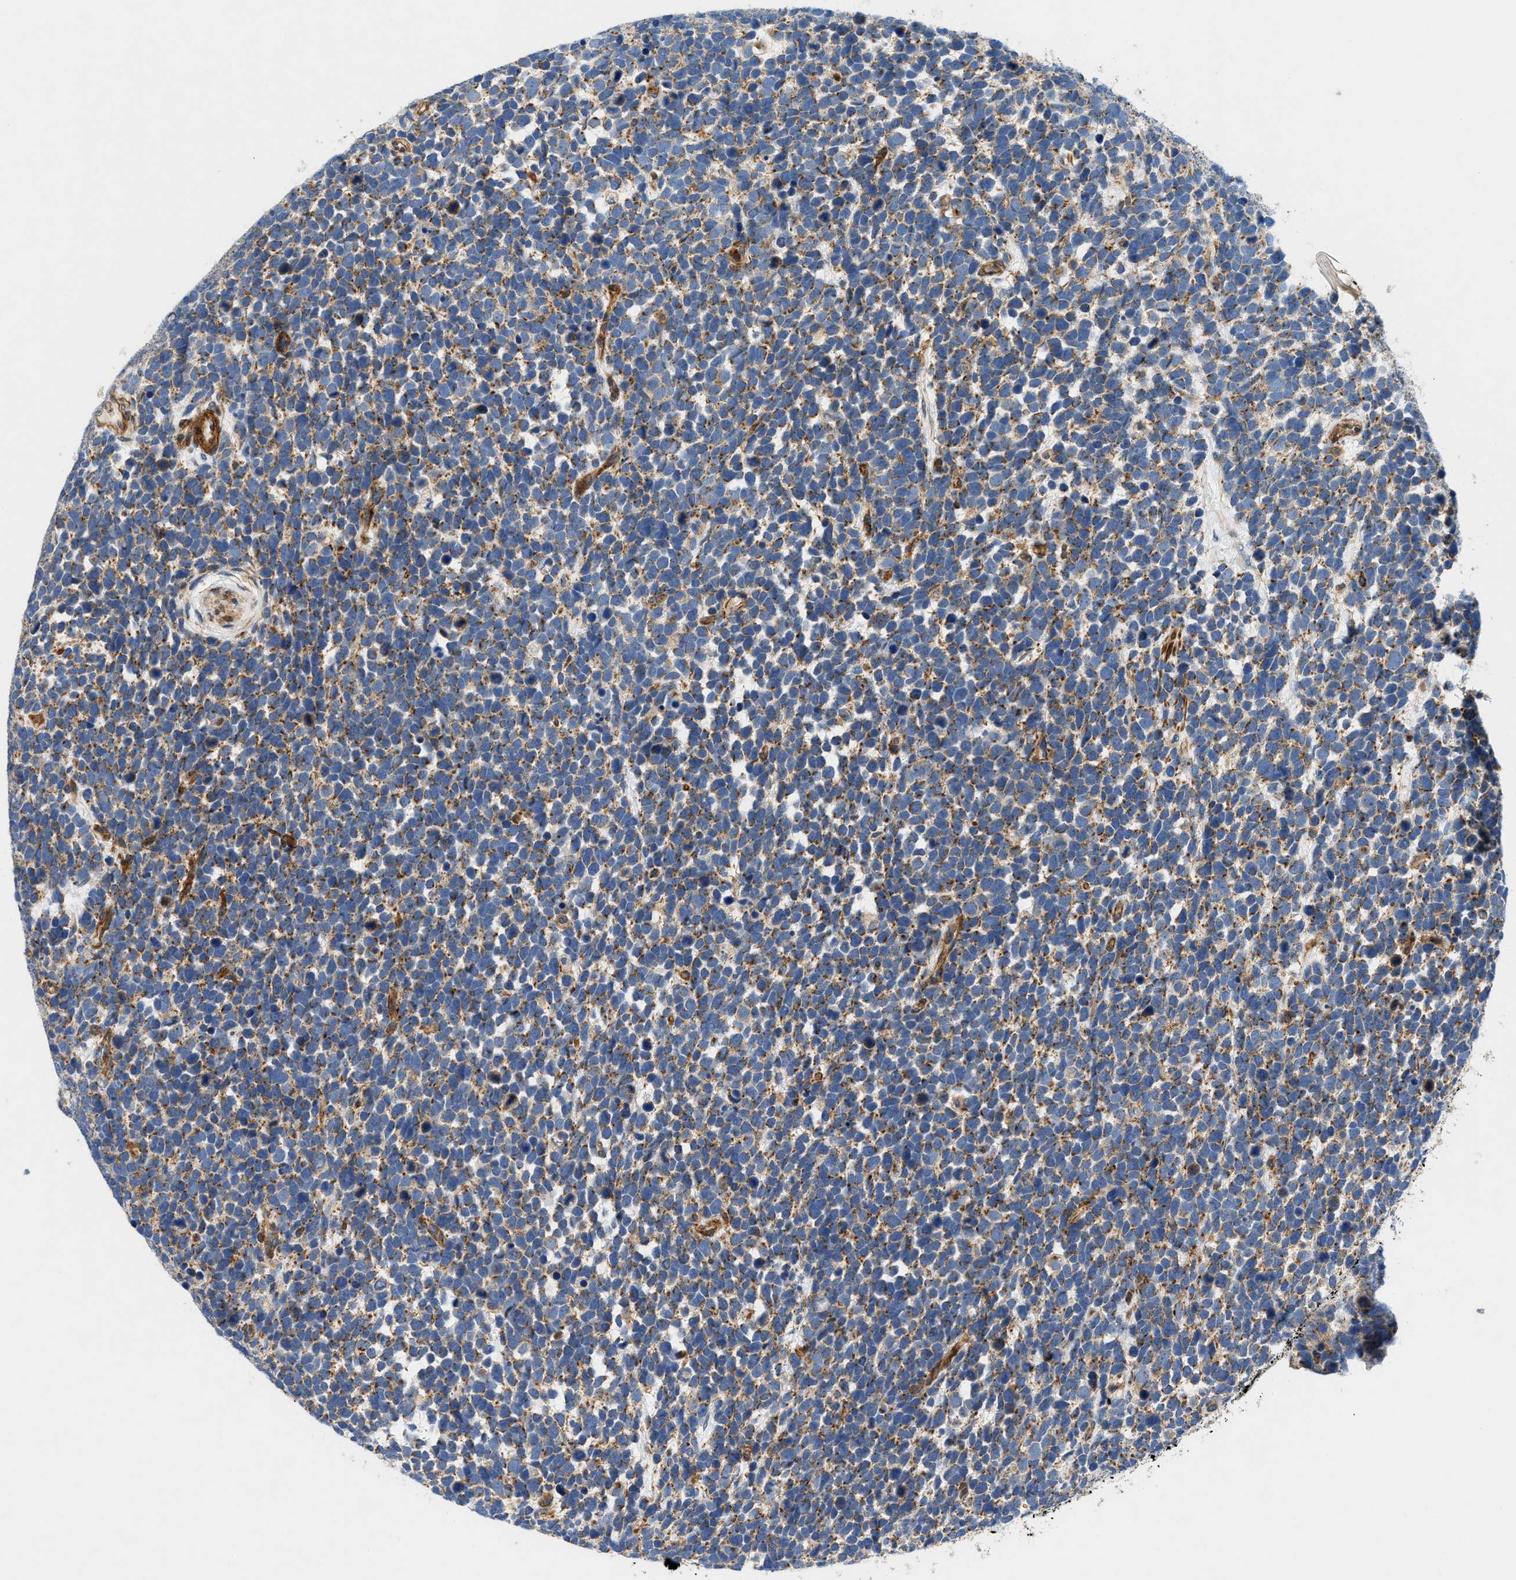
{"staining": {"intensity": "moderate", "quantity": "25%-75%", "location": "cytoplasmic/membranous"}, "tissue": "urothelial cancer", "cell_type": "Tumor cells", "image_type": "cancer", "snomed": [{"axis": "morphology", "description": "Urothelial carcinoma, High grade"}, {"axis": "topography", "description": "Urinary bladder"}], "caption": "Urothelial cancer was stained to show a protein in brown. There is medium levels of moderate cytoplasmic/membranous positivity in approximately 25%-75% of tumor cells.", "gene": "DHODH", "patient": {"sex": "female", "age": 82}}